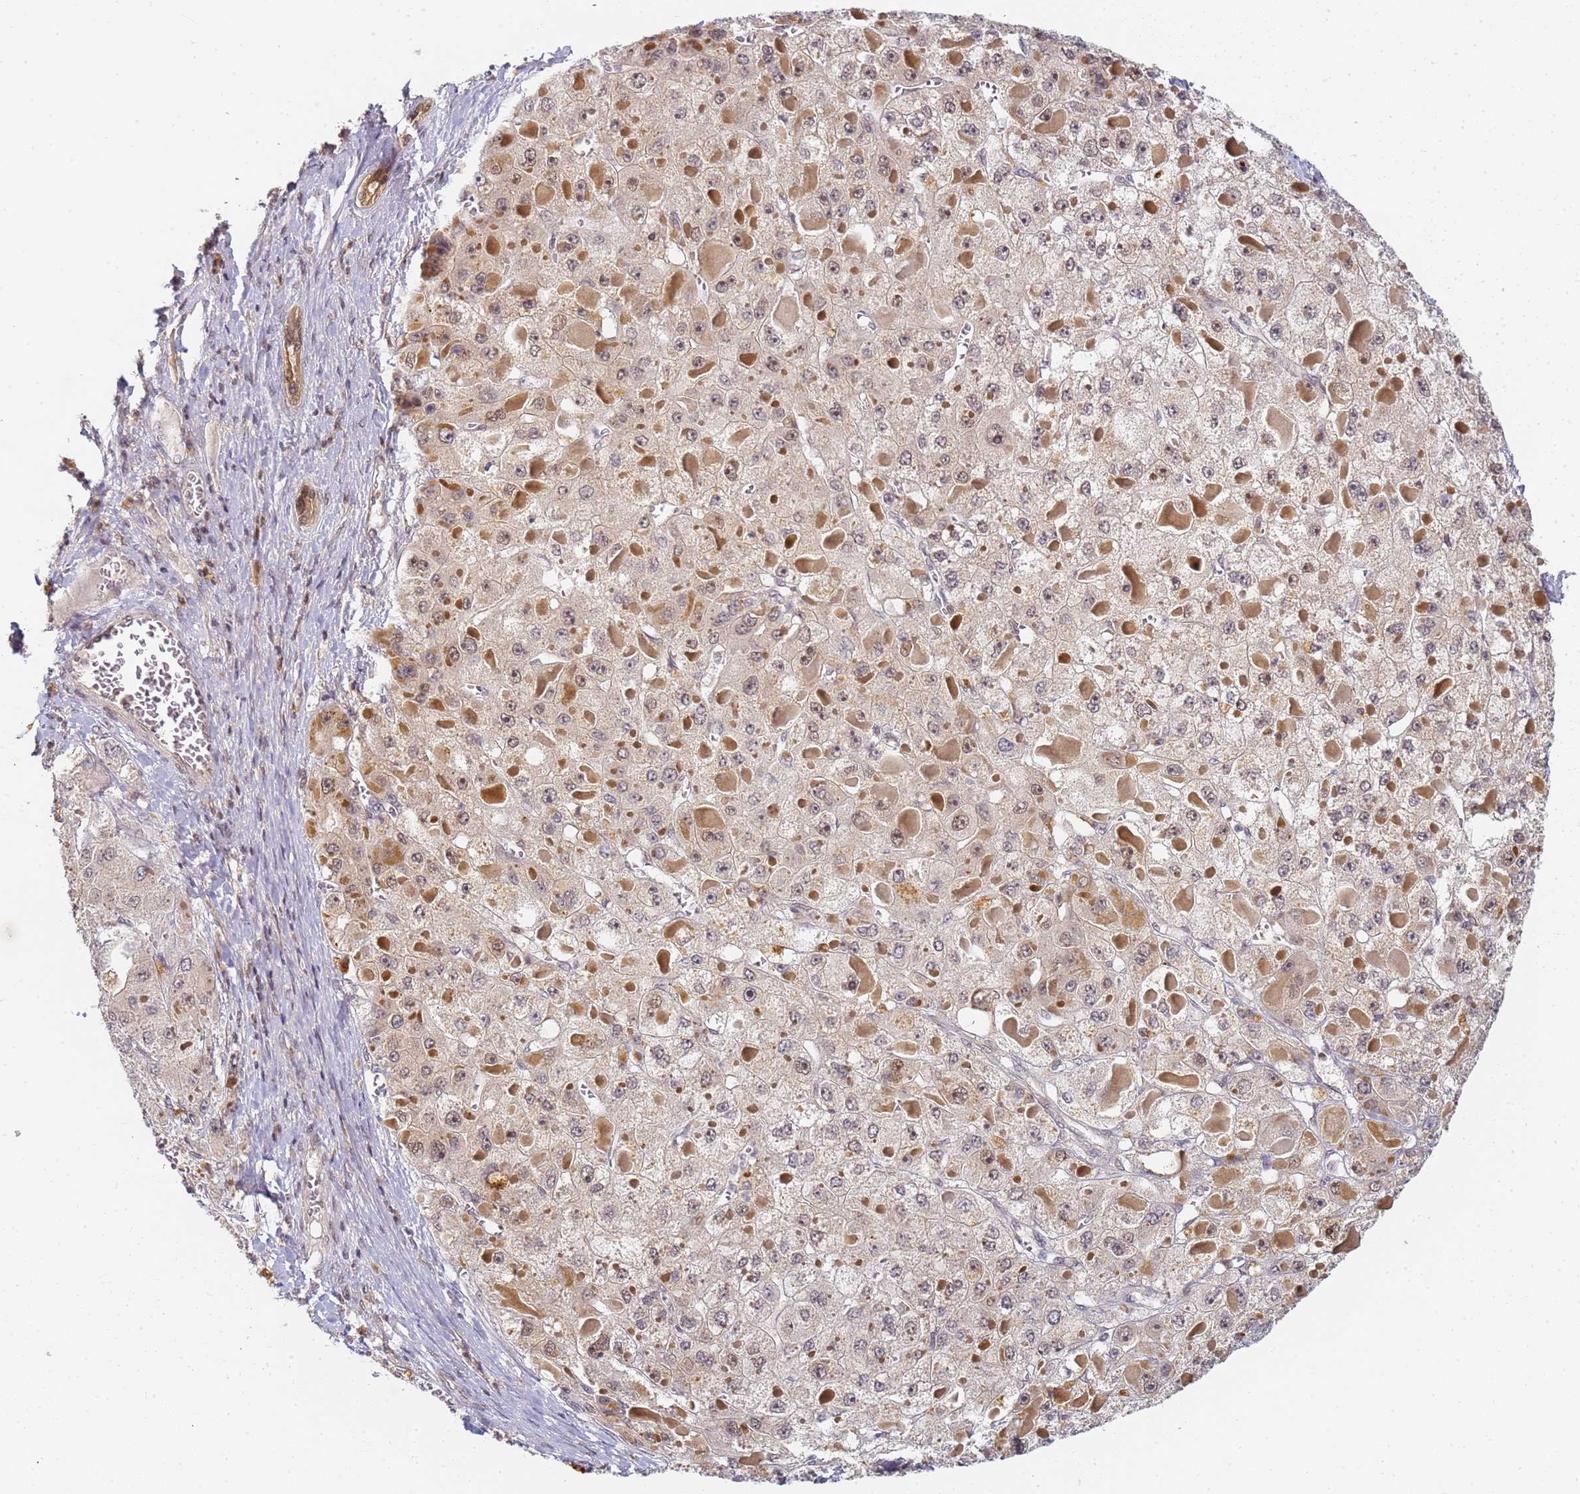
{"staining": {"intensity": "weak", "quantity": "<25%", "location": "nuclear"}, "tissue": "liver cancer", "cell_type": "Tumor cells", "image_type": "cancer", "snomed": [{"axis": "morphology", "description": "Carcinoma, Hepatocellular, NOS"}, {"axis": "topography", "description": "Liver"}], "caption": "This is an immunohistochemistry (IHC) image of liver hepatocellular carcinoma. There is no positivity in tumor cells.", "gene": "HMCES", "patient": {"sex": "female", "age": 73}}